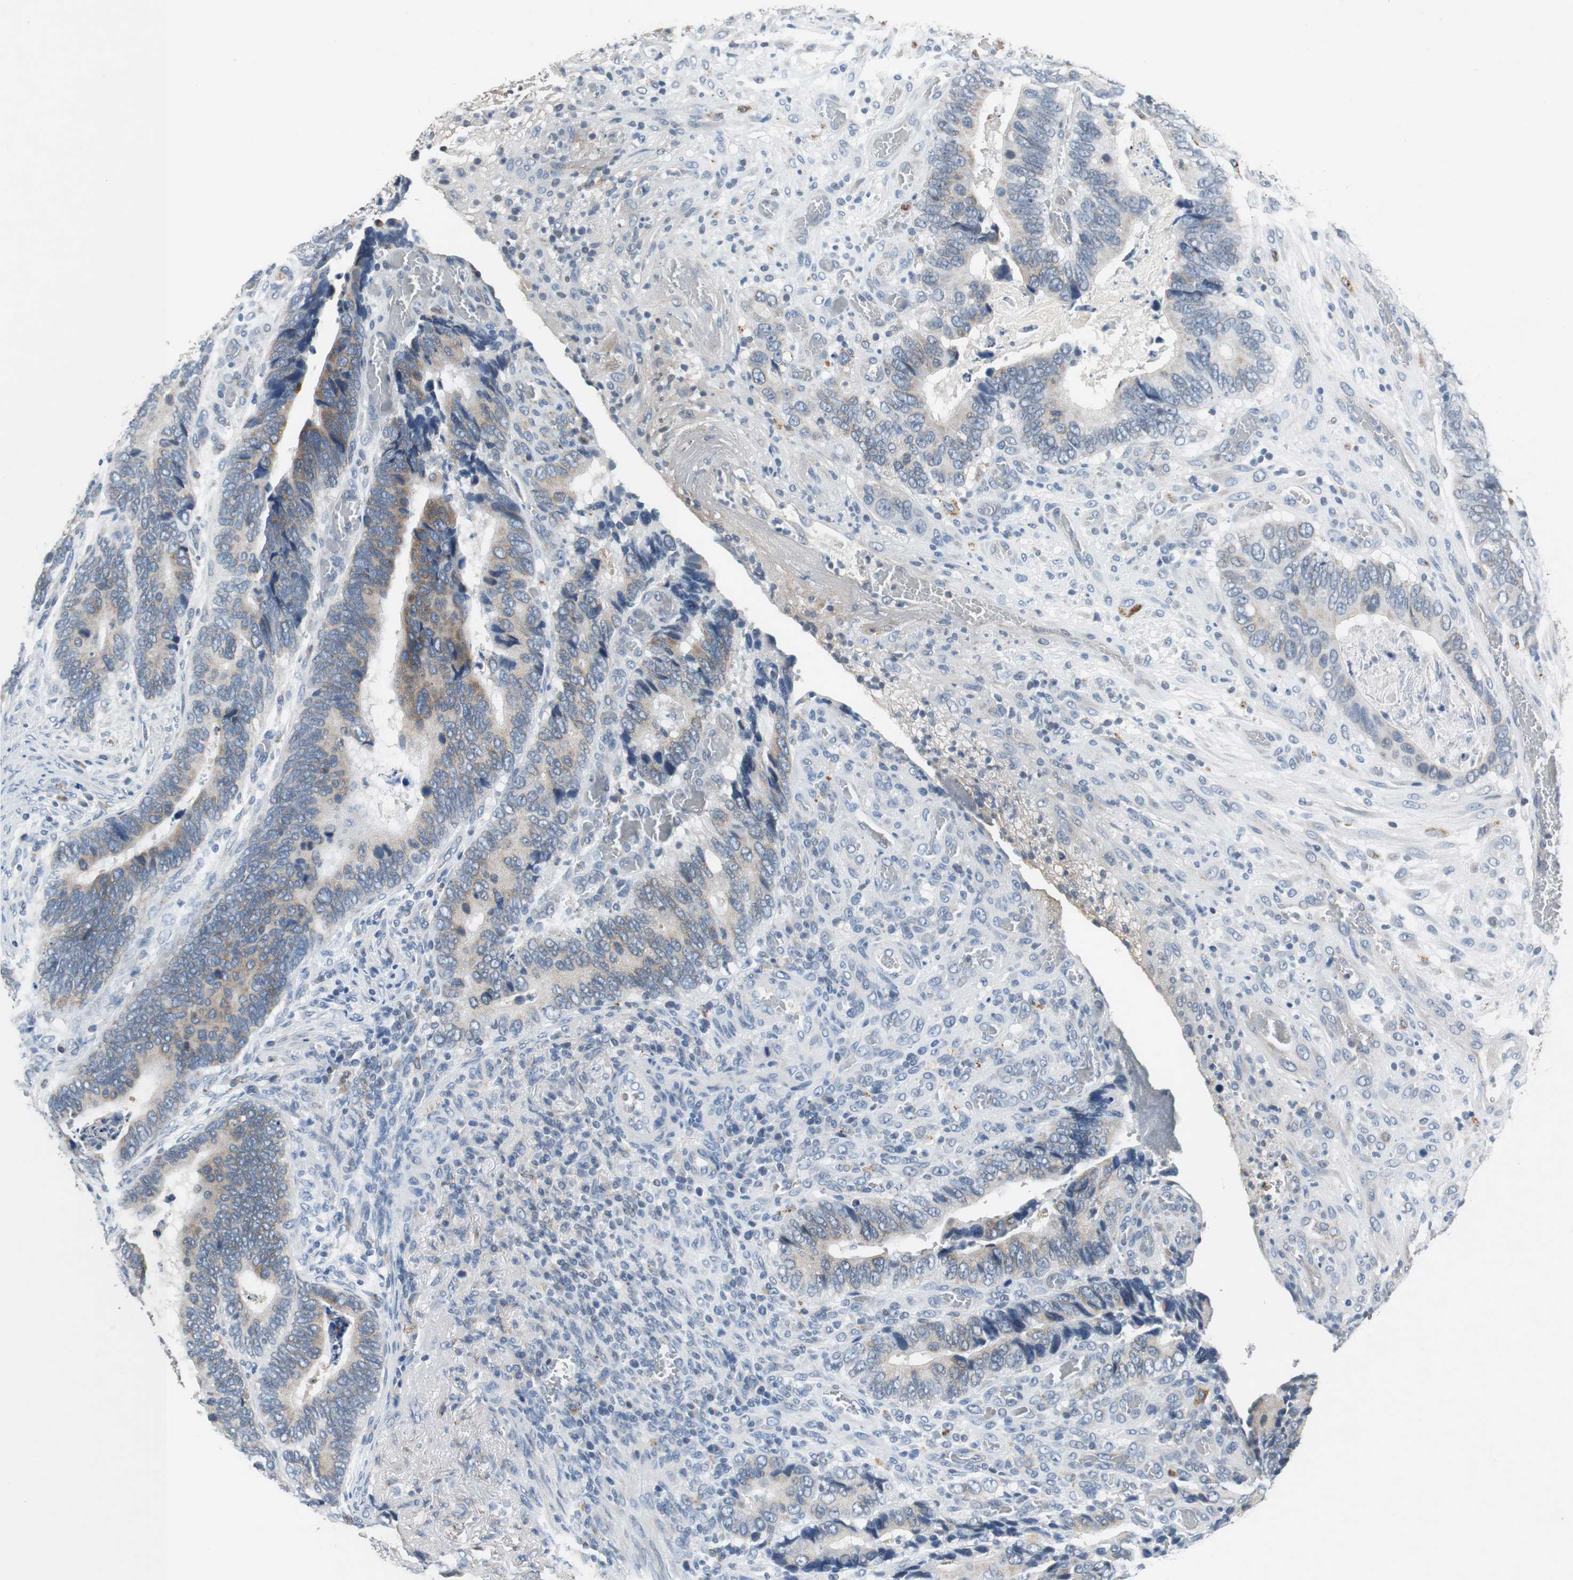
{"staining": {"intensity": "weak", "quantity": "25%-75%", "location": "cytoplasmic/membranous"}, "tissue": "colorectal cancer", "cell_type": "Tumor cells", "image_type": "cancer", "snomed": [{"axis": "morphology", "description": "Adenocarcinoma, NOS"}, {"axis": "topography", "description": "Colon"}], "caption": "This histopathology image reveals colorectal cancer stained with immunohistochemistry (IHC) to label a protein in brown. The cytoplasmic/membranous of tumor cells show weak positivity for the protein. Nuclei are counter-stained blue.", "gene": "NLGN1", "patient": {"sex": "male", "age": 72}}